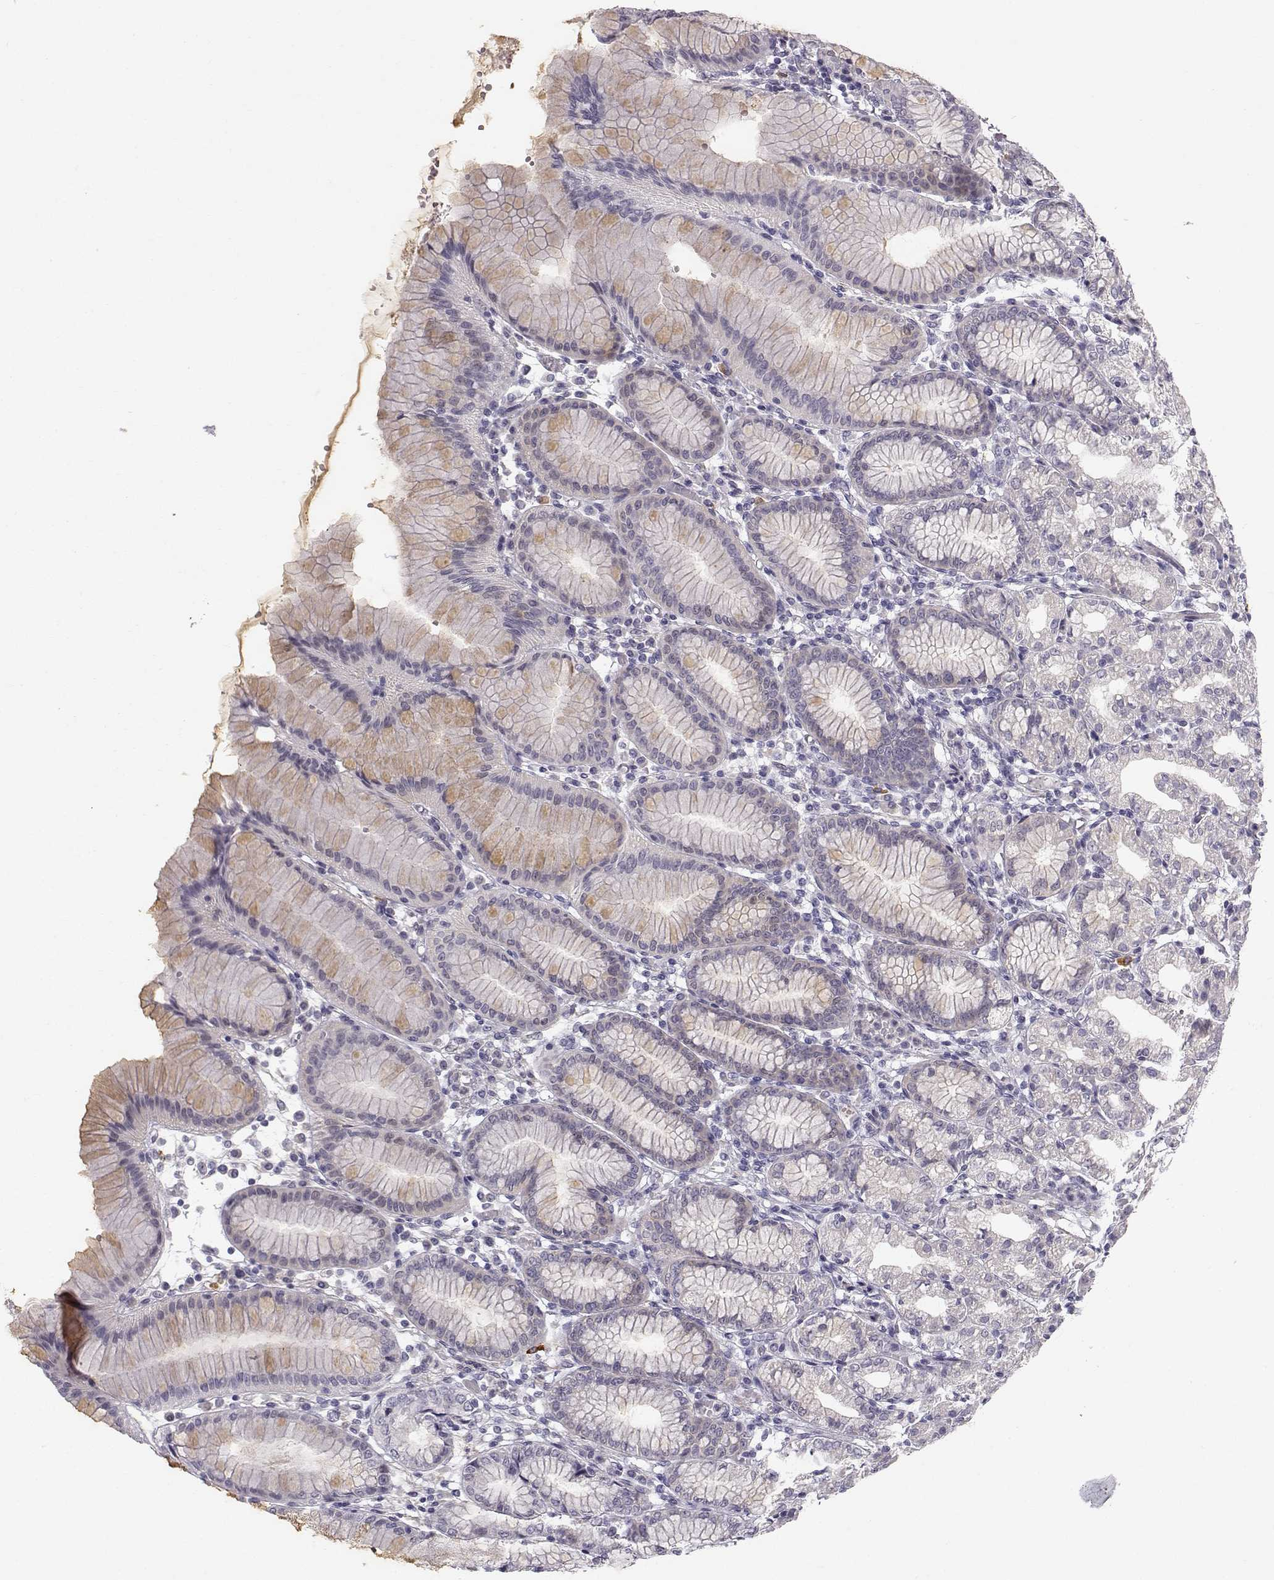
{"staining": {"intensity": "weak", "quantity": "<25%", "location": "cytoplasmic/membranous"}, "tissue": "stomach", "cell_type": "Glandular cells", "image_type": "normal", "snomed": [{"axis": "morphology", "description": "Normal tissue, NOS"}, {"axis": "topography", "description": "Skeletal muscle"}, {"axis": "topography", "description": "Stomach"}], "caption": "This is a histopathology image of immunohistochemistry staining of benign stomach, which shows no expression in glandular cells.", "gene": "ZNF185", "patient": {"sex": "female", "age": 57}}